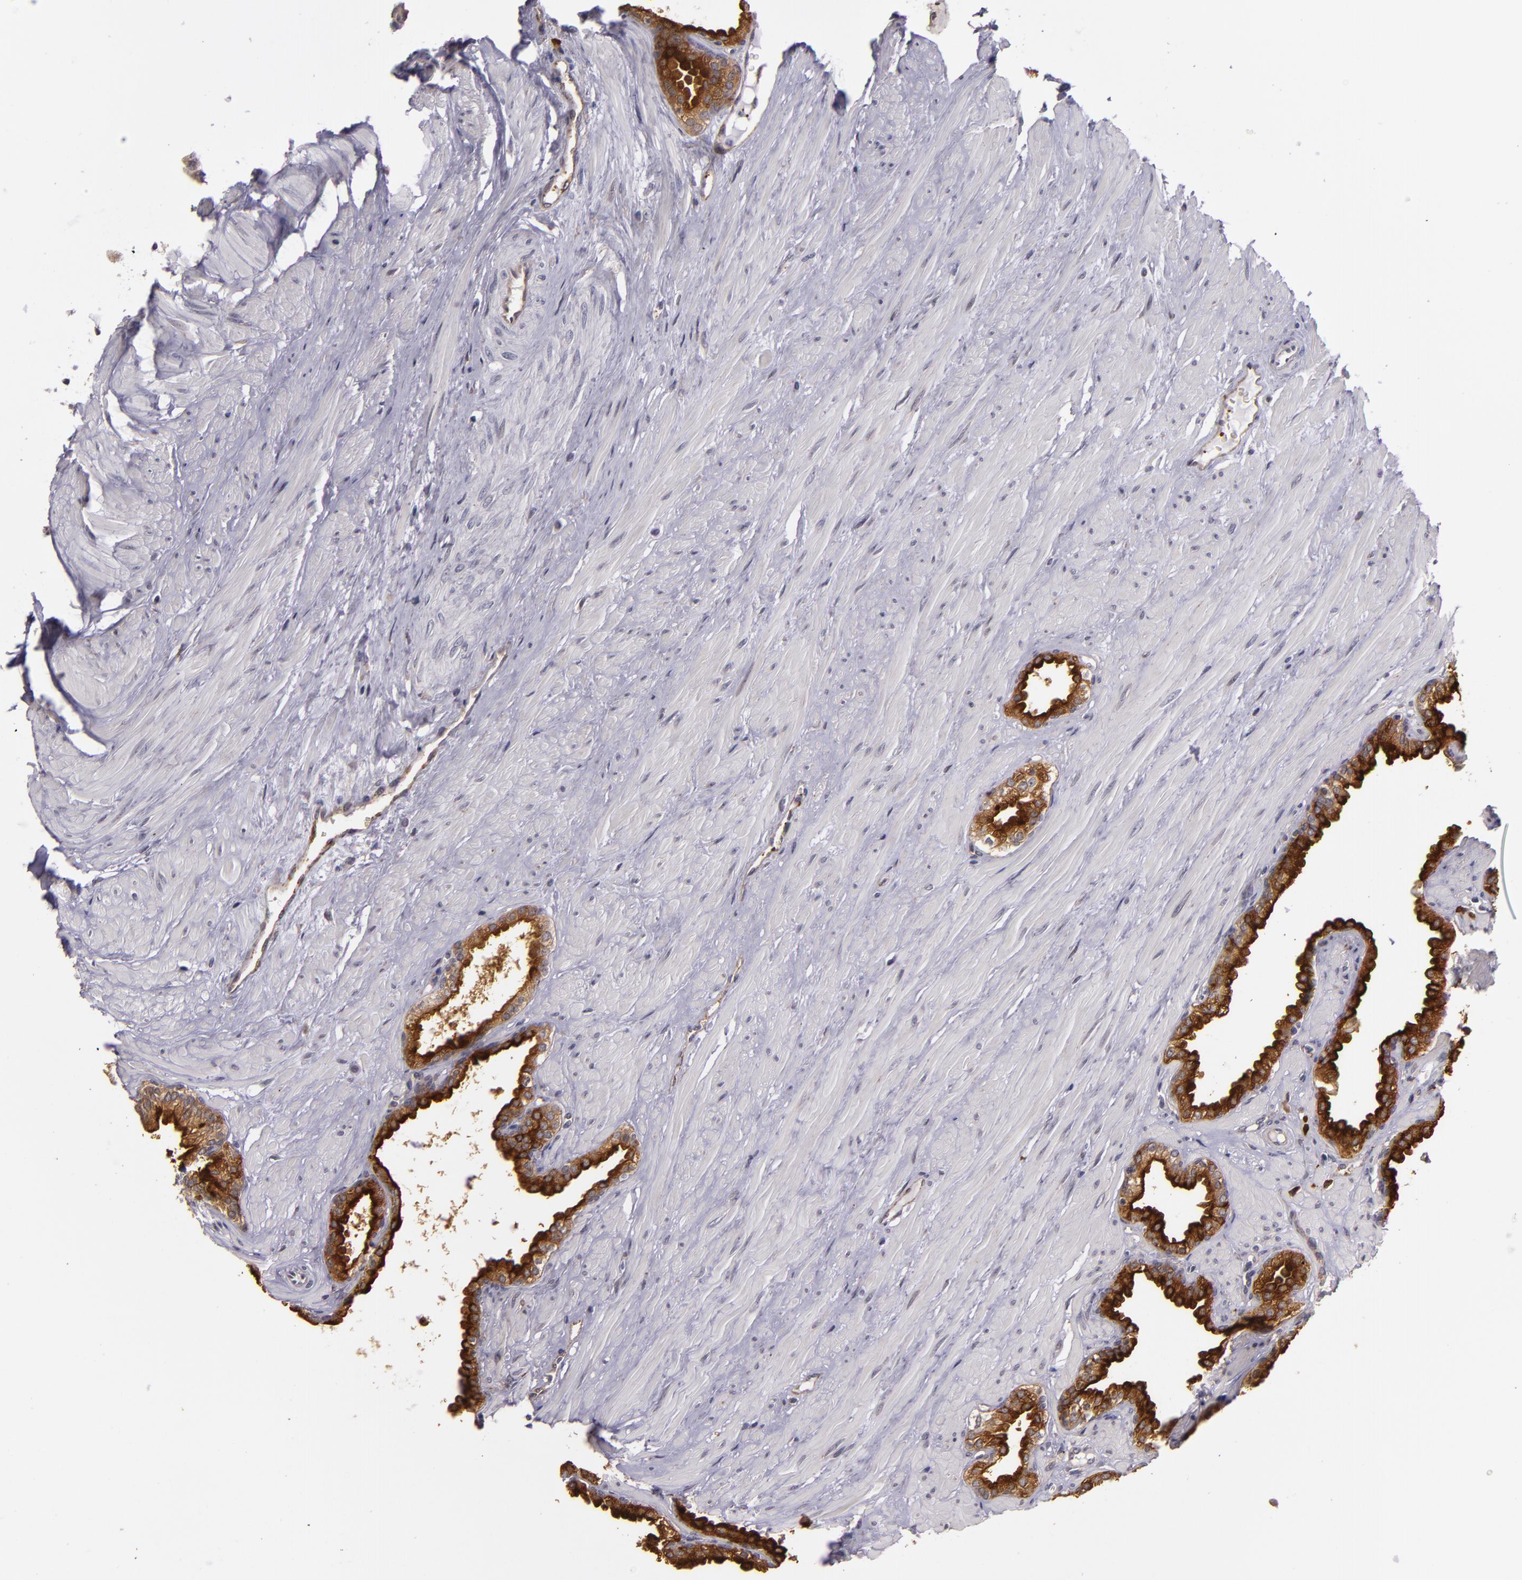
{"staining": {"intensity": "strong", "quantity": ">75%", "location": "cytoplasmic/membranous"}, "tissue": "prostate", "cell_type": "Glandular cells", "image_type": "normal", "snomed": [{"axis": "morphology", "description": "Normal tissue, NOS"}, {"axis": "topography", "description": "Prostate"}], "caption": "Strong cytoplasmic/membranous positivity for a protein is identified in approximately >75% of glandular cells of unremarkable prostate using immunohistochemistry (IHC).", "gene": "SYTL4", "patient": {"sex": "male", "age": 64}}